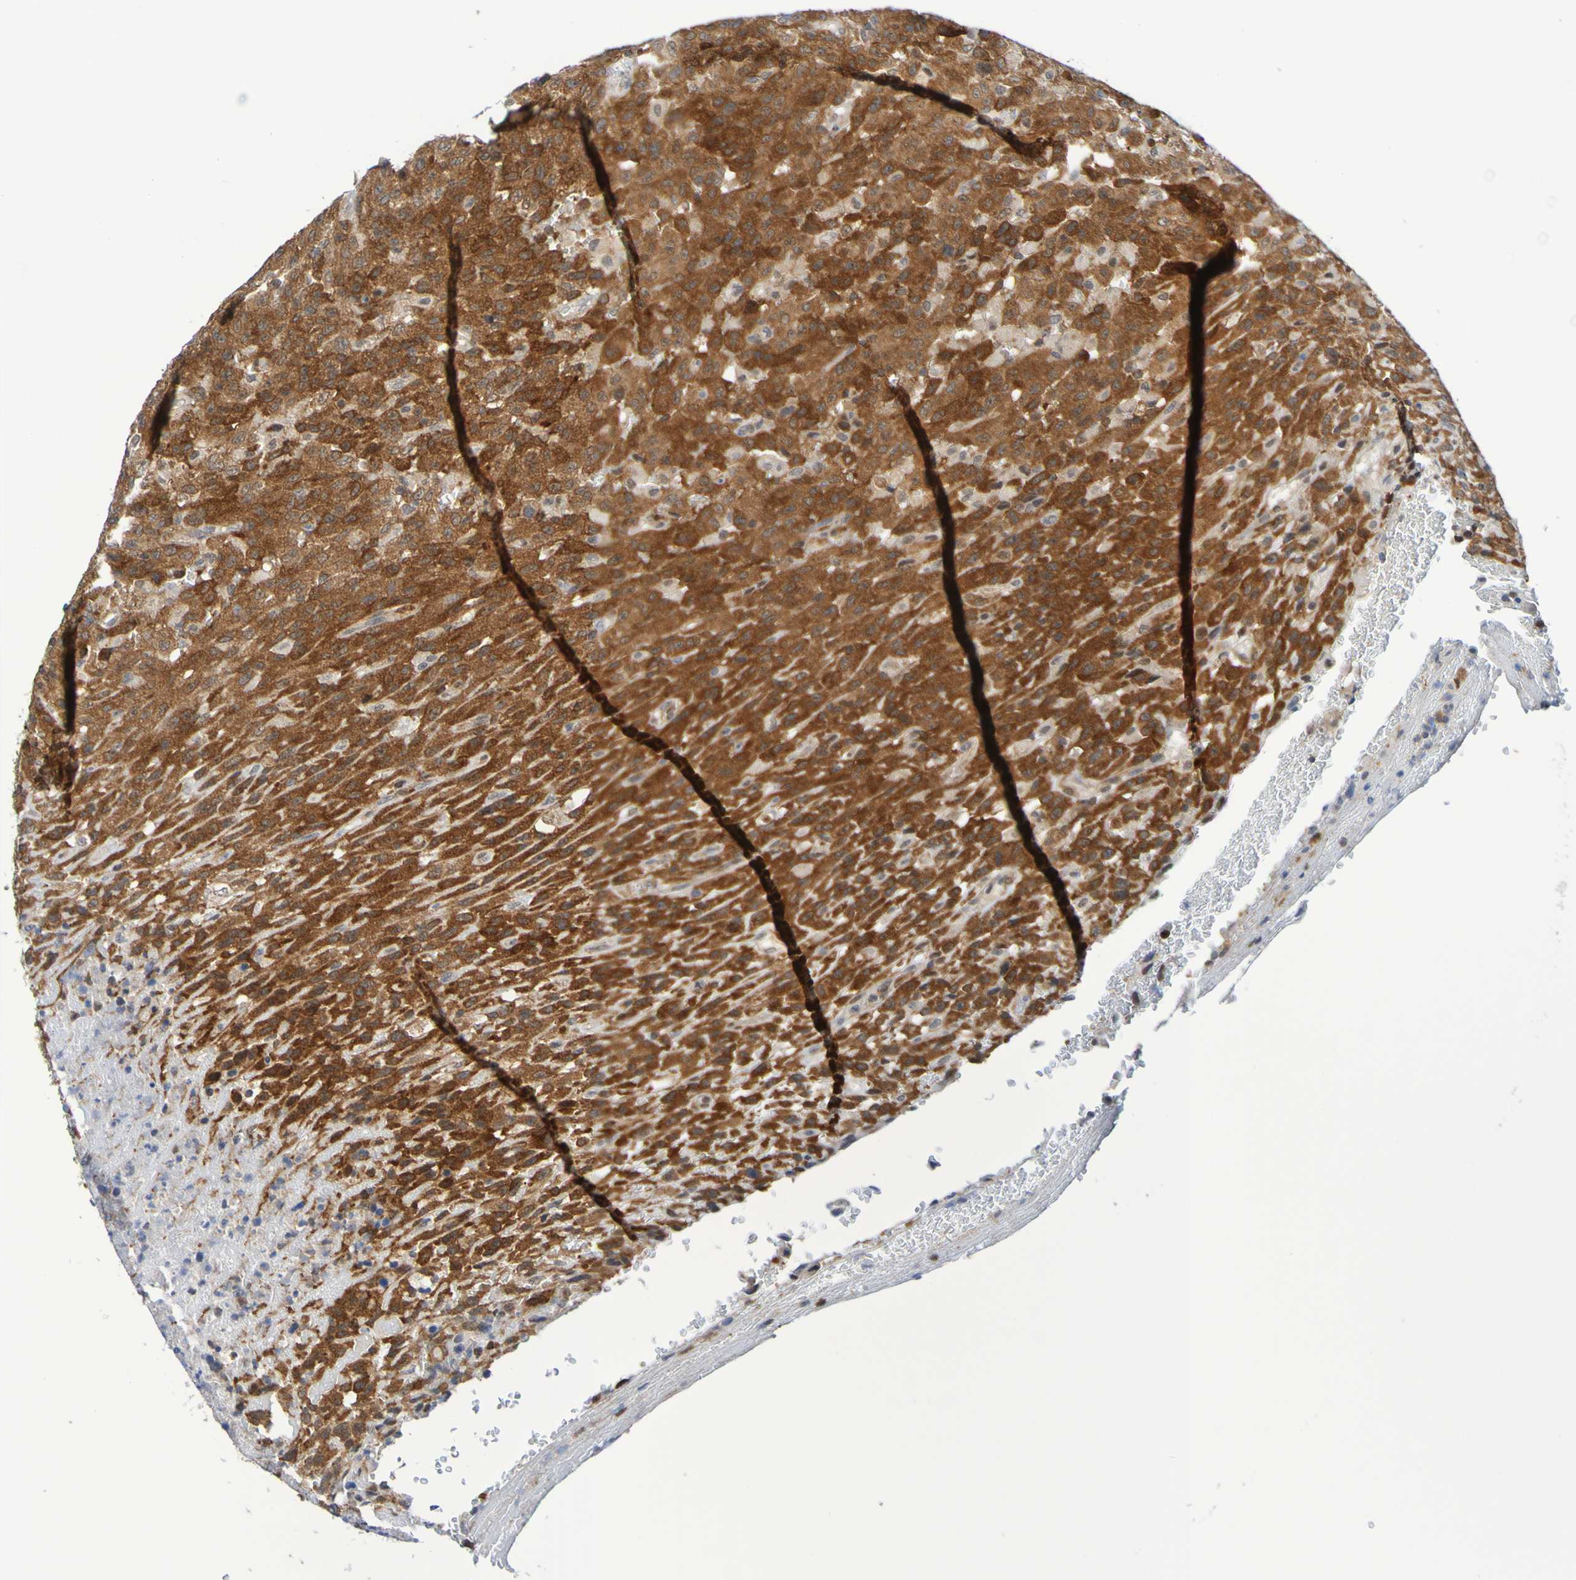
{"staining": {"intensity": "strong", "quantity": ">75%", "location": "cytoplasmic/membranous"}, "tissue": "urothelial cancer", "cell_type": "Tumor cells", "image_type": "cancer", "snomed": [{"axis": "morphology", "description": "Urothelial carcinoma, High grade"}, {"axis": "topography", "description": "Urinary bladder"}], "caption": "An image of urothelial carcinoma (high-grade) stained for a protein shows strong cytoplasmic/membranous brown staining in tumor cells.", "gene": "ATIC", "patient": {"sex": "male", "age": 66}}